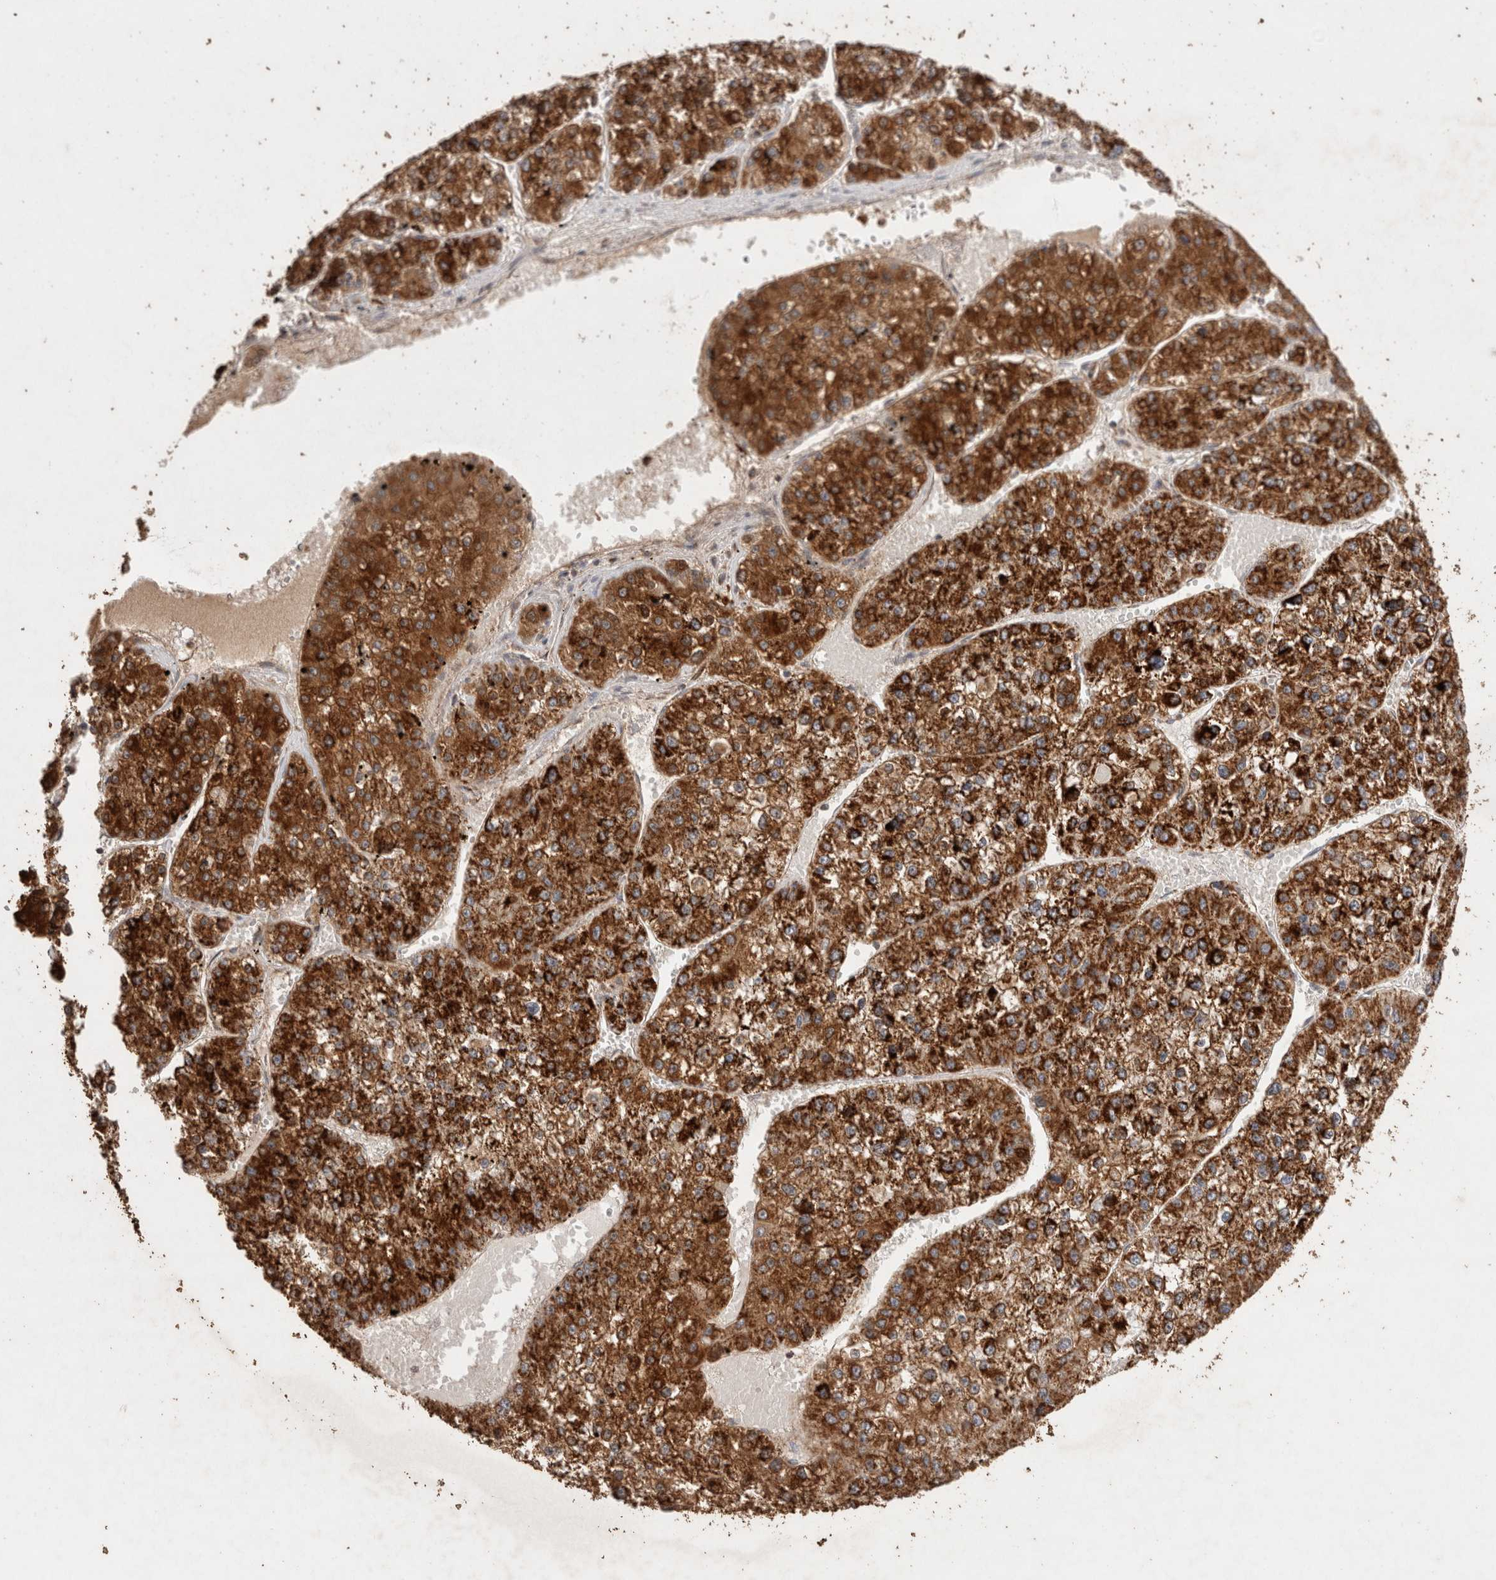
{"staining": {"intensity": "strong", "quantity": ">75%", "location": "cytoplasmic/membranous"}, "tissue": "liver cancer", "cell_type": "Tumor cells", "image_type": "cancer", "snomed": [{"axis": "morphology", "description": "Carcinoma, Hepatocellular, NOS"}, {"axis": "topography", "description": "Liver"}], "caption": "Tumor cells show high levels of strong cytoplasmic/membranous expression in about >75% of cells in human liver cancer.", "gene": "ACADM", "patient": {"sex": "female", "age": 73}}